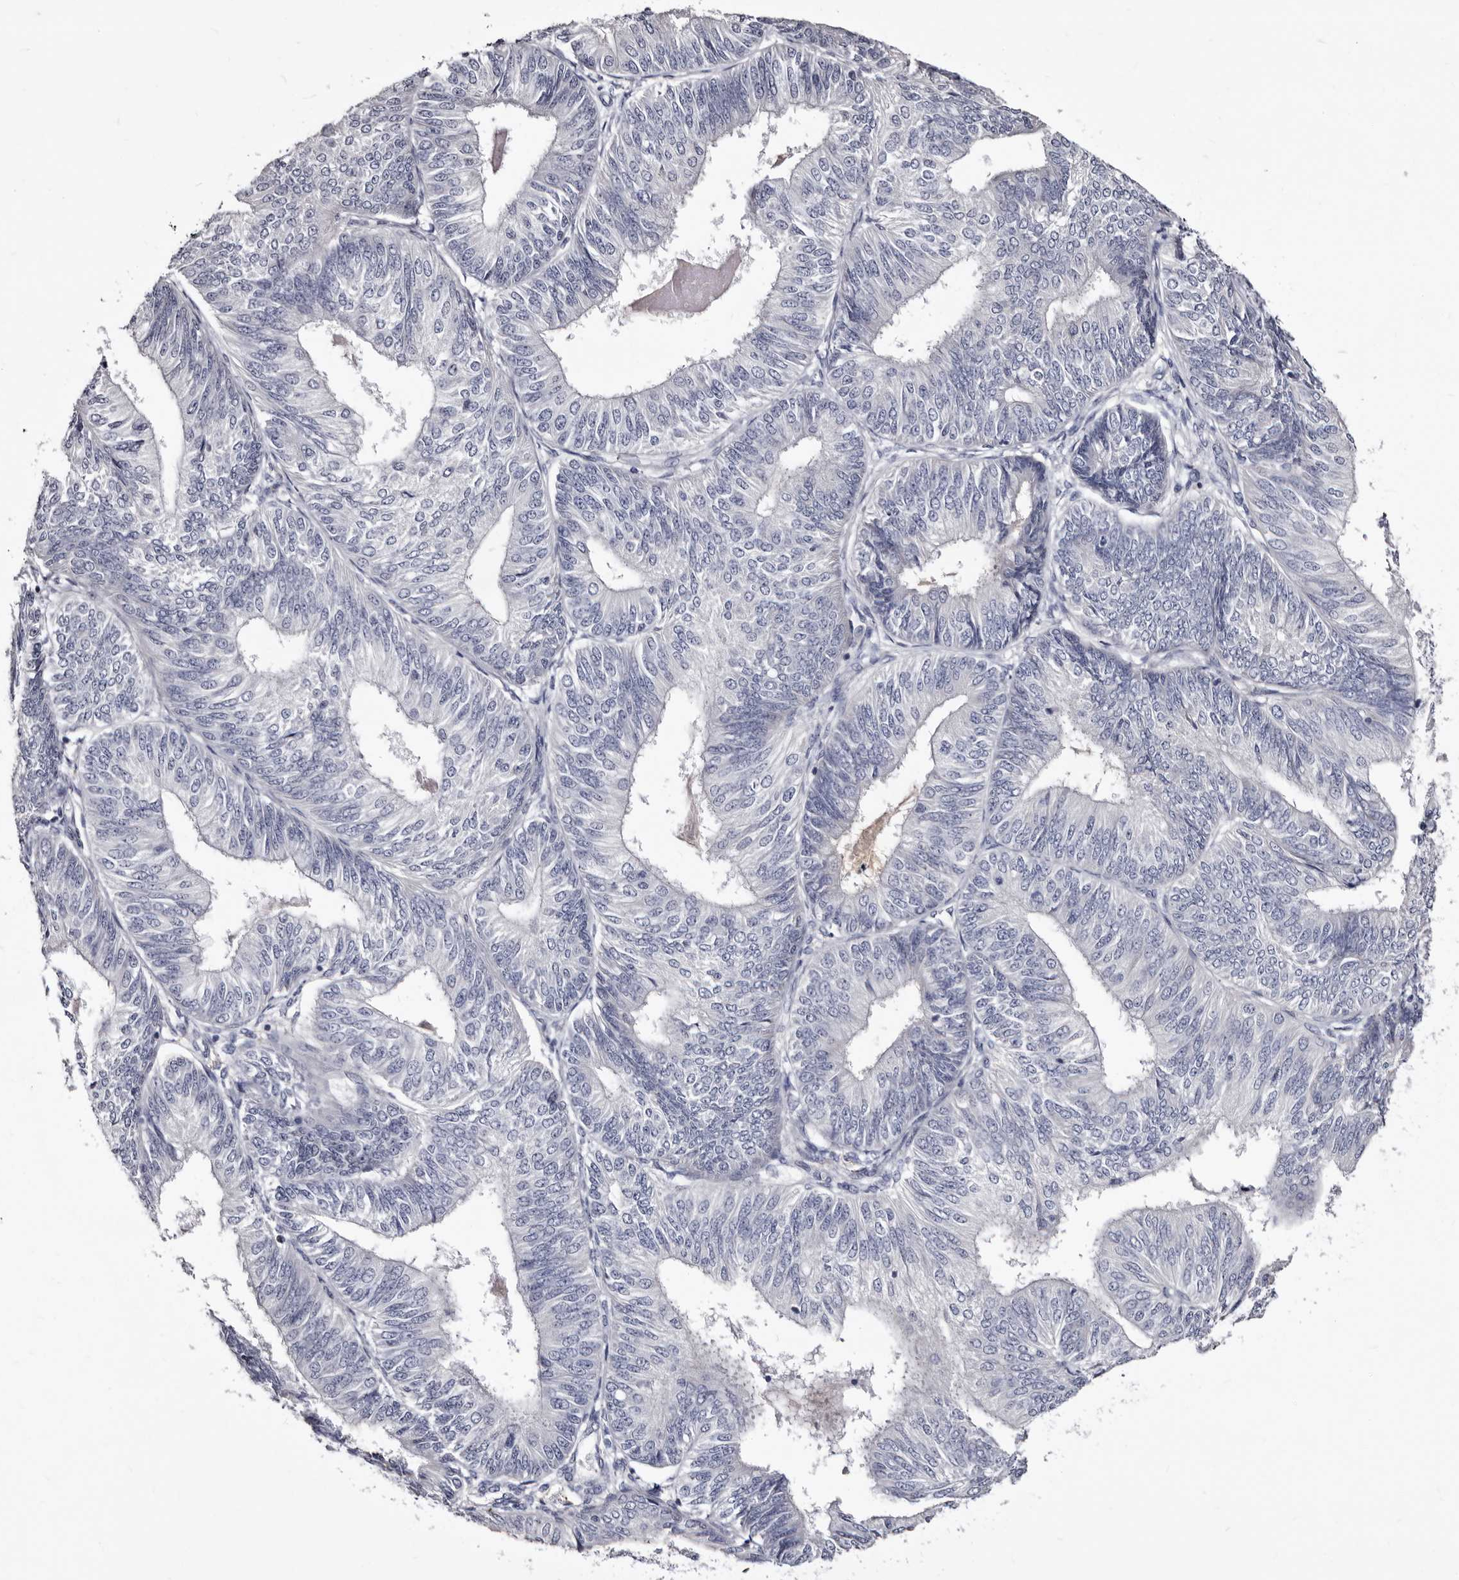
{"staining": {"intensity": "negative", "quantity": "none", "location": "none"}, "tissue": "endometrial cancer", "cell_type": "Tumor cells", "image_type": "cancer", "snomed": [{"axis": "morphology", "description": "Adenocarcinoma, NOS"}, {"axis": "topography", "description": "Endometrium"}], "caption": "Endometrial cancer was stained to show a protein in brown. There is no significant staining in tumor cells.", "gene": "AUNIP", "patient": {"sex": "female", "age": 58}}